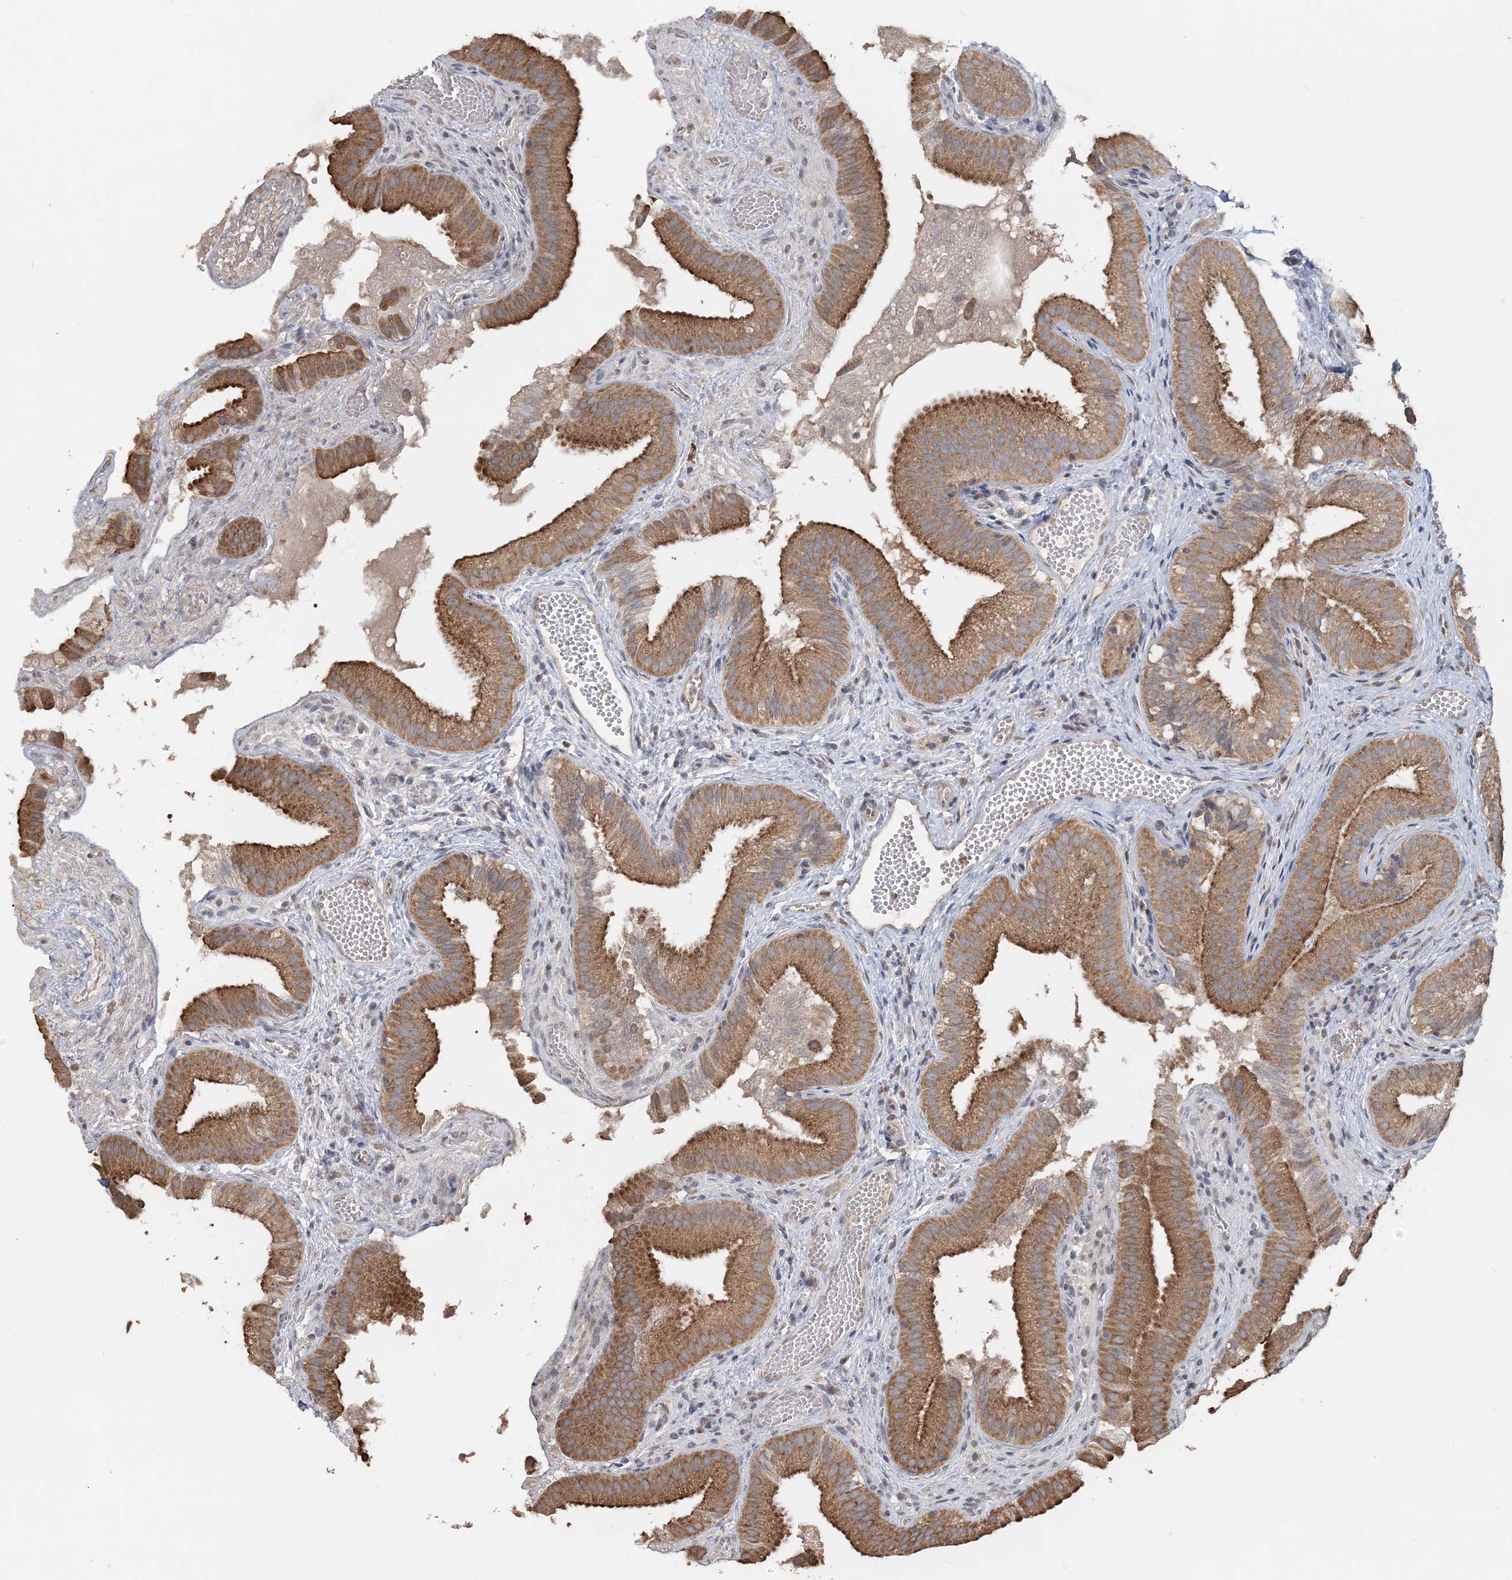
{"staining": {"intensity": "strong", "quantity": ">75%", "location": "cytoplasmic/membranous"}, "tissue": "gallbladder", "cell_type": "Glandular cells", "image_type": "normal", "snomed": [{"axis": "morphology", "description": "Normal tissue, NOS"}, {"axis": "topography", "description": "Gallbladder"}], "caption": "A high amount of strong cytoplasmic/membranous expression is identified in about >75% of glandular cells in unremarkable gallbladder.", "gene": "RAB14", "patient": {"sex": "female", "age": 30}}